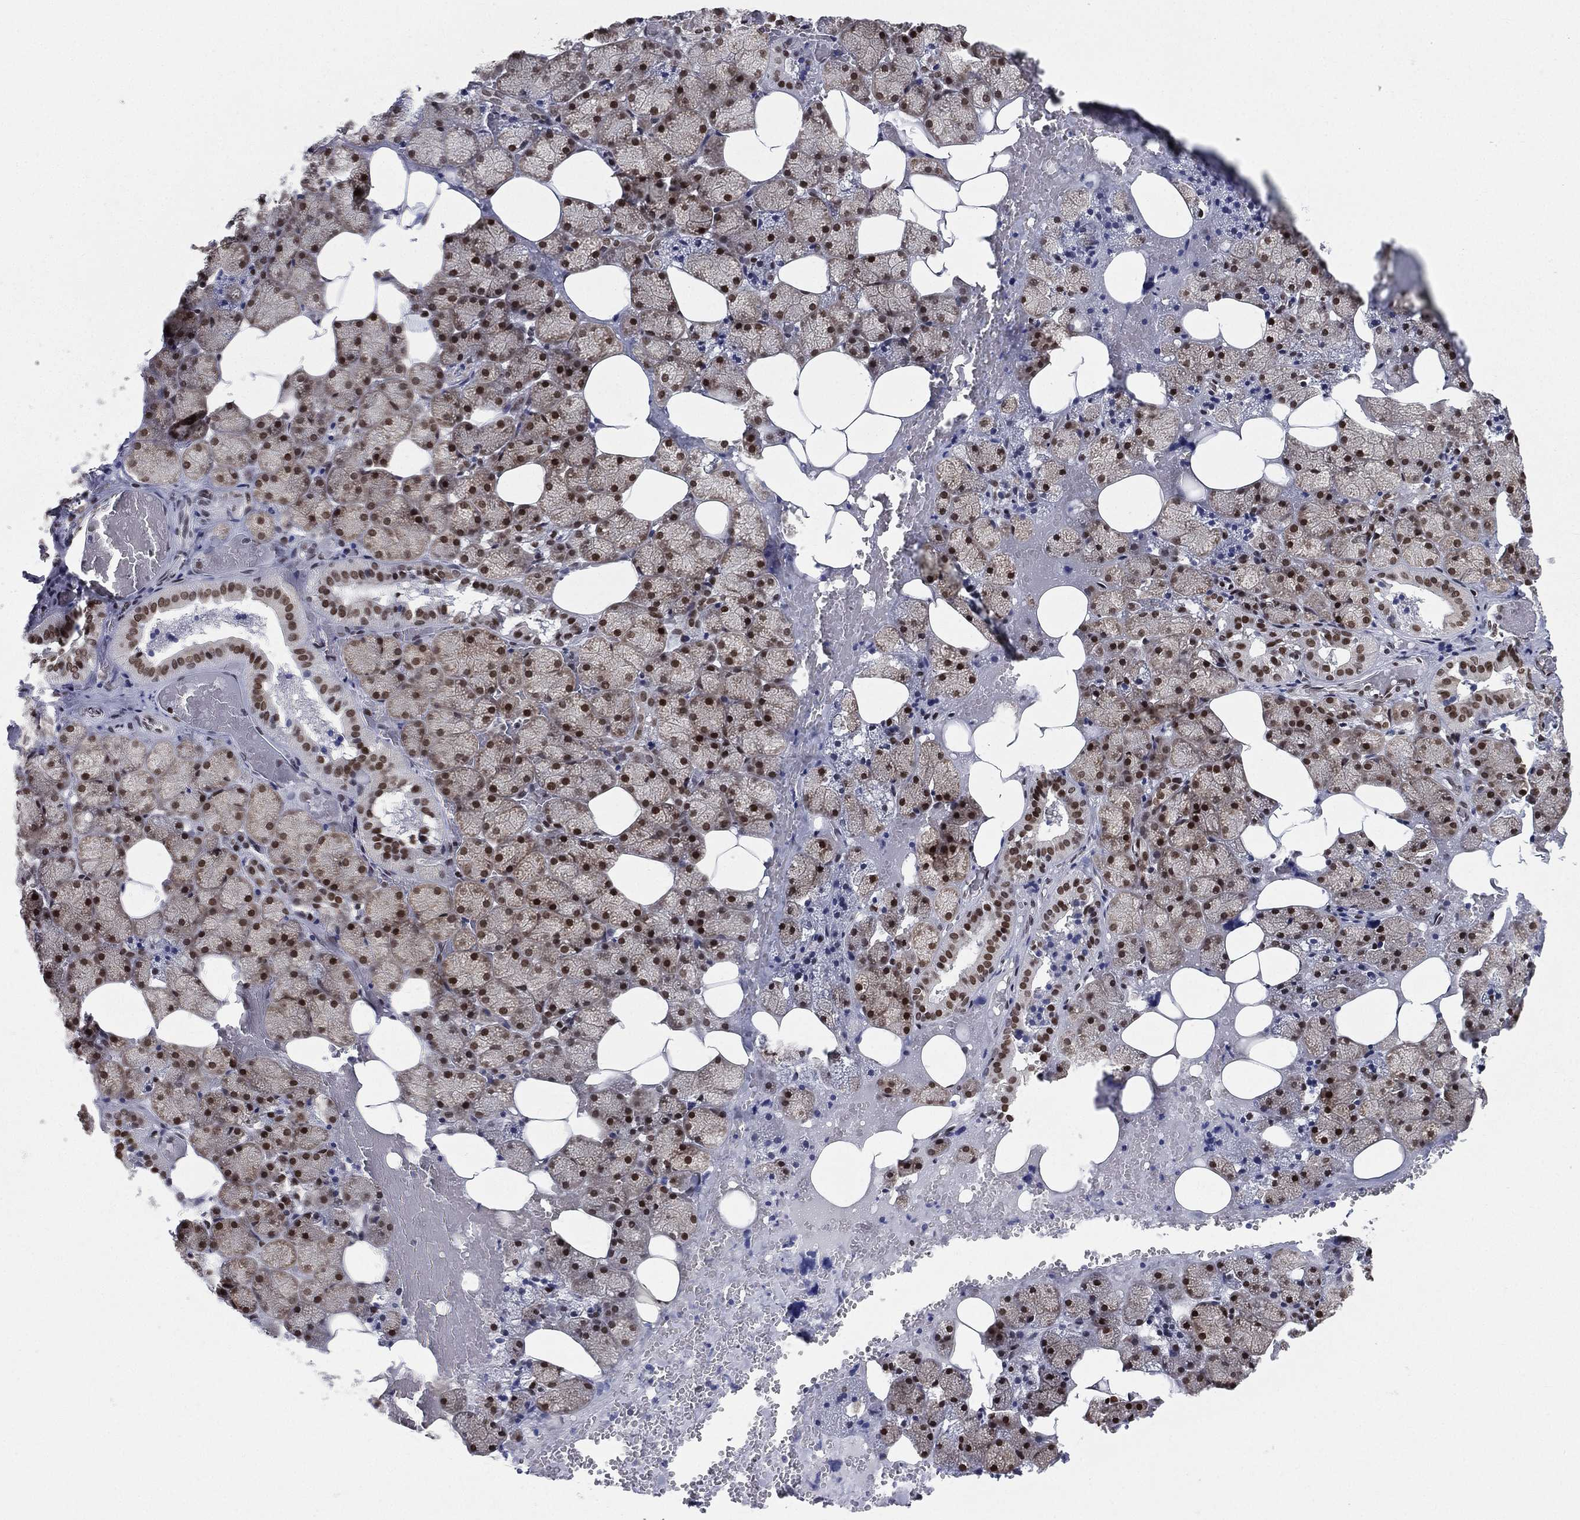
{"staining": {"intensity": "strong", "quantity": "25%-75%", "location": "nuclear"}, "tissue": "salivary gland", "cell_type": "Glandular cells", "image_type": "normal", "snomed": [{"axis": "morphology", "description": "Normal tissue, NOS"}, {"axis": "topography", "description": "Salivary gland"}], "caption": "Protein expression analysis of benign human salivary gland reveals strong nuclear positivity in approximately 25%-75% of glandular cells.", "gene": "FUBP3", "patient": {"sex": "male", "age": 38}}